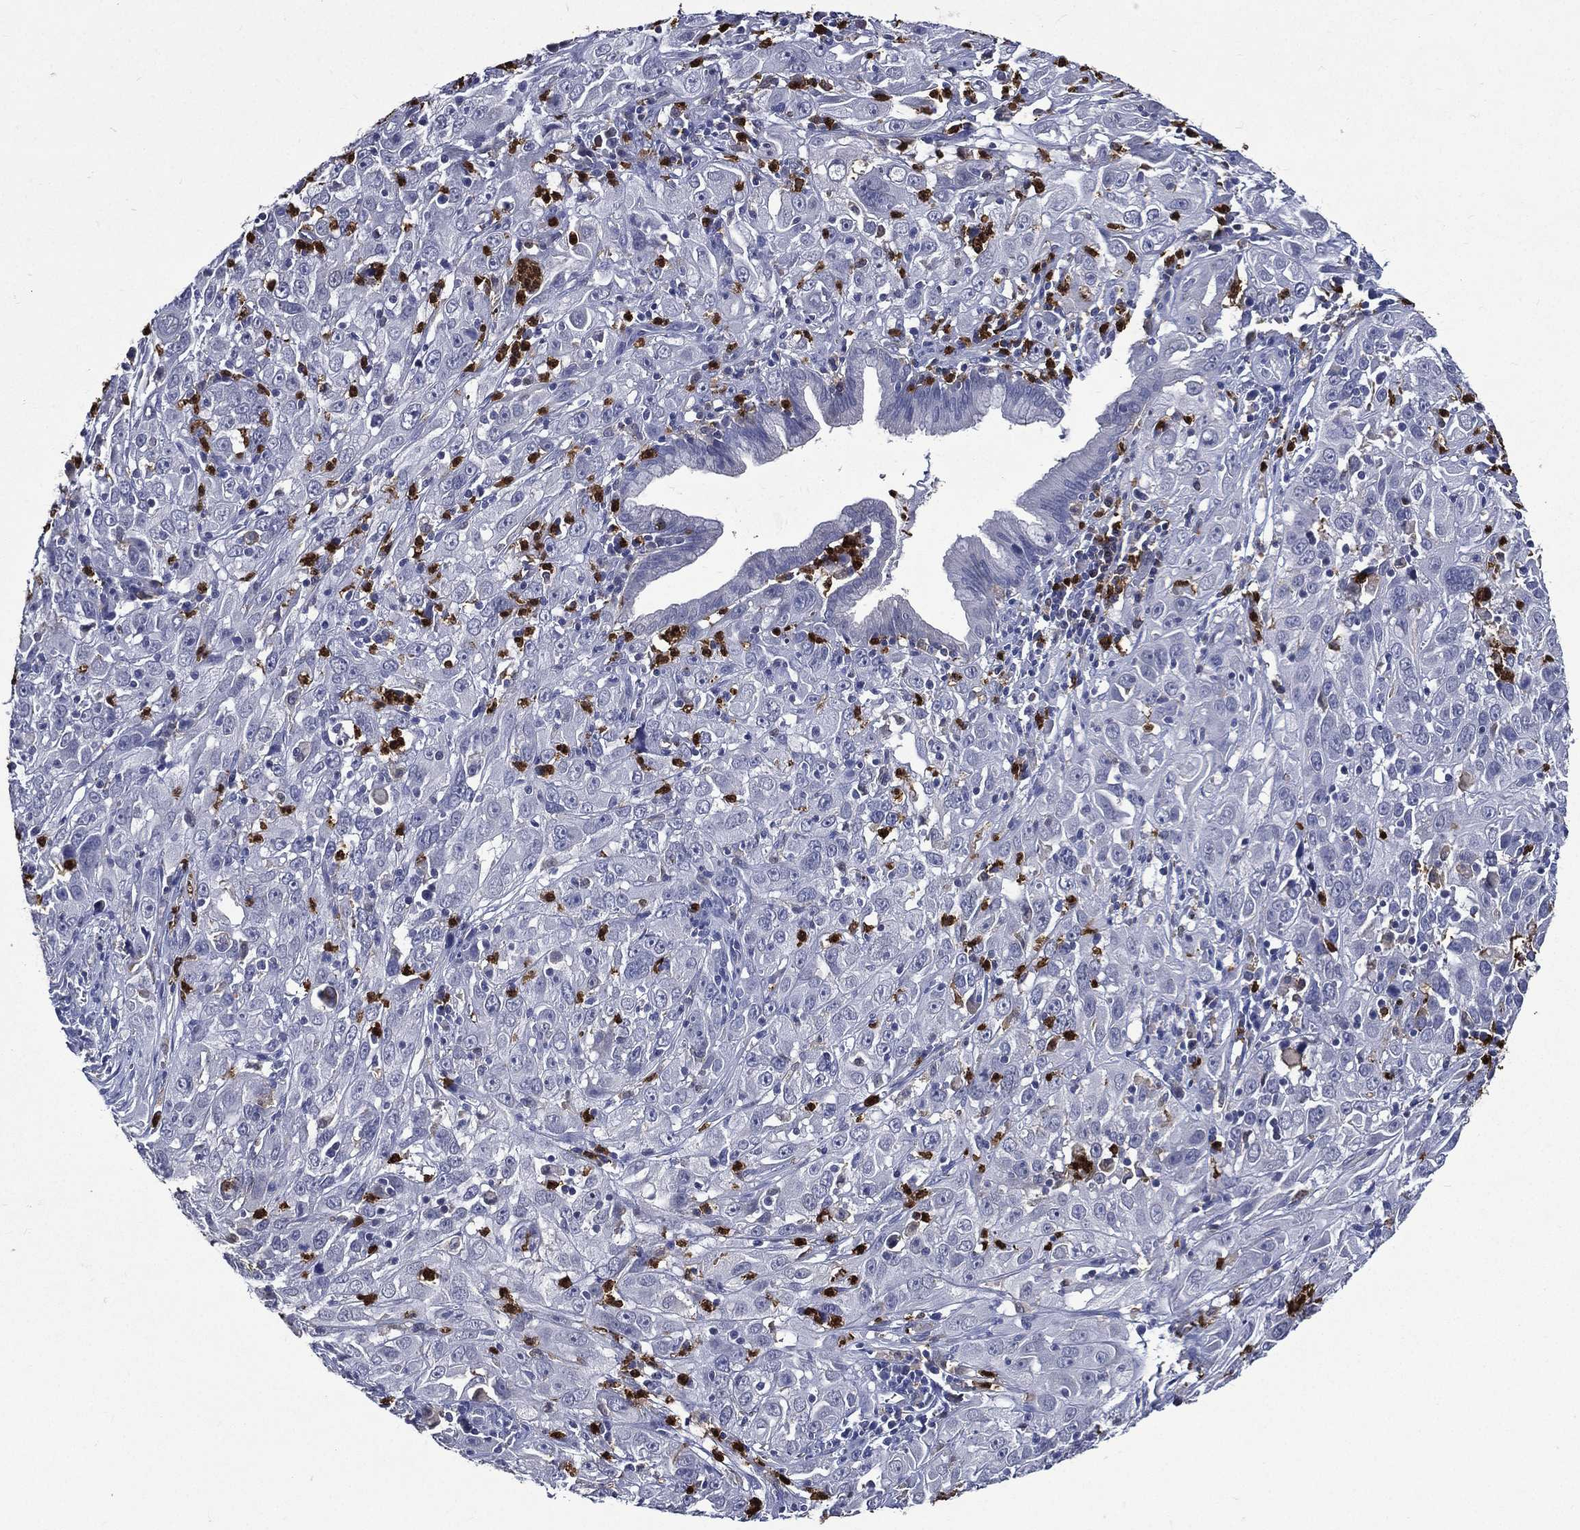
{"staining": {"intensity": "negative", "quantity": "none", "location": "none"}, "tissue": "cervical cancer", "cell_type": "Tumor cells", "image_type": "cancer", "snomed": [{"axis": "morphology", "description": "Squamous cell carcinoma, NOS"}, {"axis": "topography", "description": "Cervix"}], "caption": "DAB immunohistochemical staining of human cervical squamous cell carcinoma reveals no significant staining in tumor cells.", "gene": "GPR171", "patient": {"sex": "female", "age": 32}}